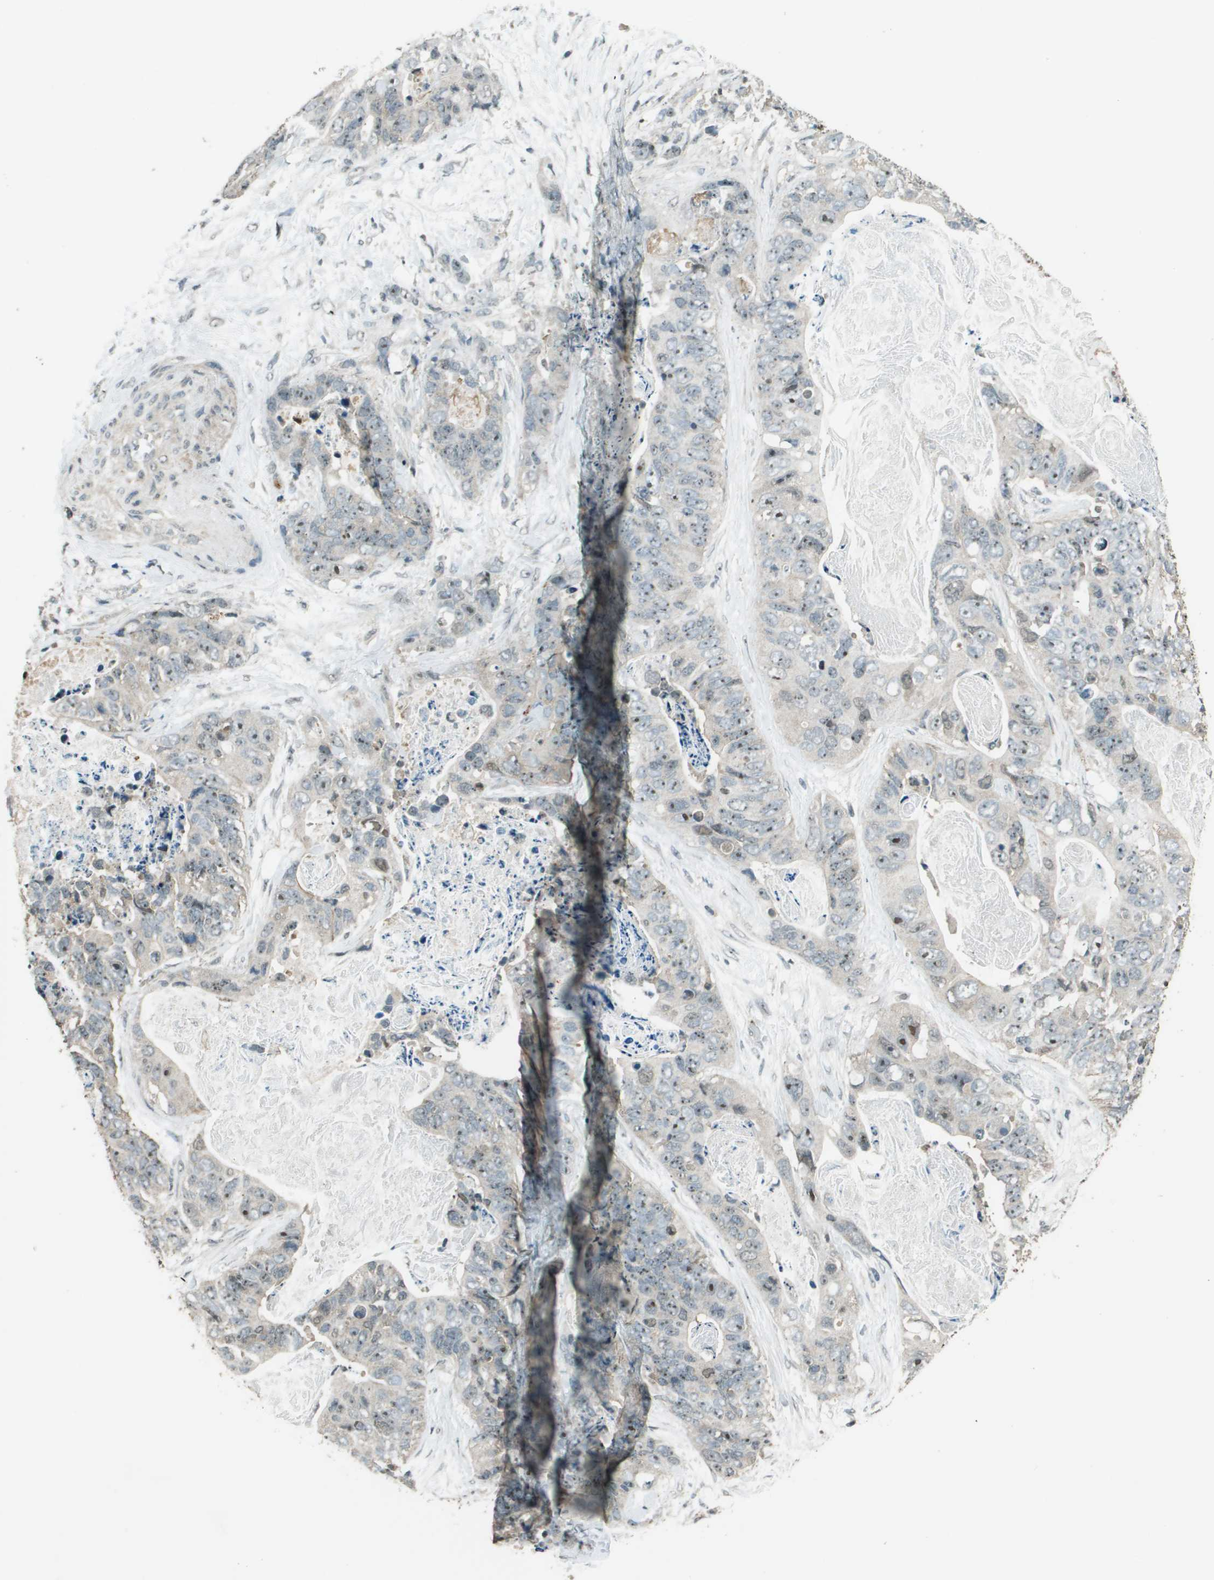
{"staining": {"intensity": "weak", "quantity": "<25%", "location": "cytoplasmic/membranous"}, "tissue": "stomach cancer", "cell_type": "Tumor cells", "image_type": "cancer", "snomed": [{"axis": "morphology", "description": "Adenocarcinoma, NOS"}, {"axis": "topography", "description": "Stomach"}], "caption": "The immunohistochemistry (IHC) histopathology image has no significant positivity in tumor cells of stomach adenocarcinoma tissue. Nuclei are stained in blue.", "gene": "SDC3", "patient": {"sex": "female", "age": 89}}